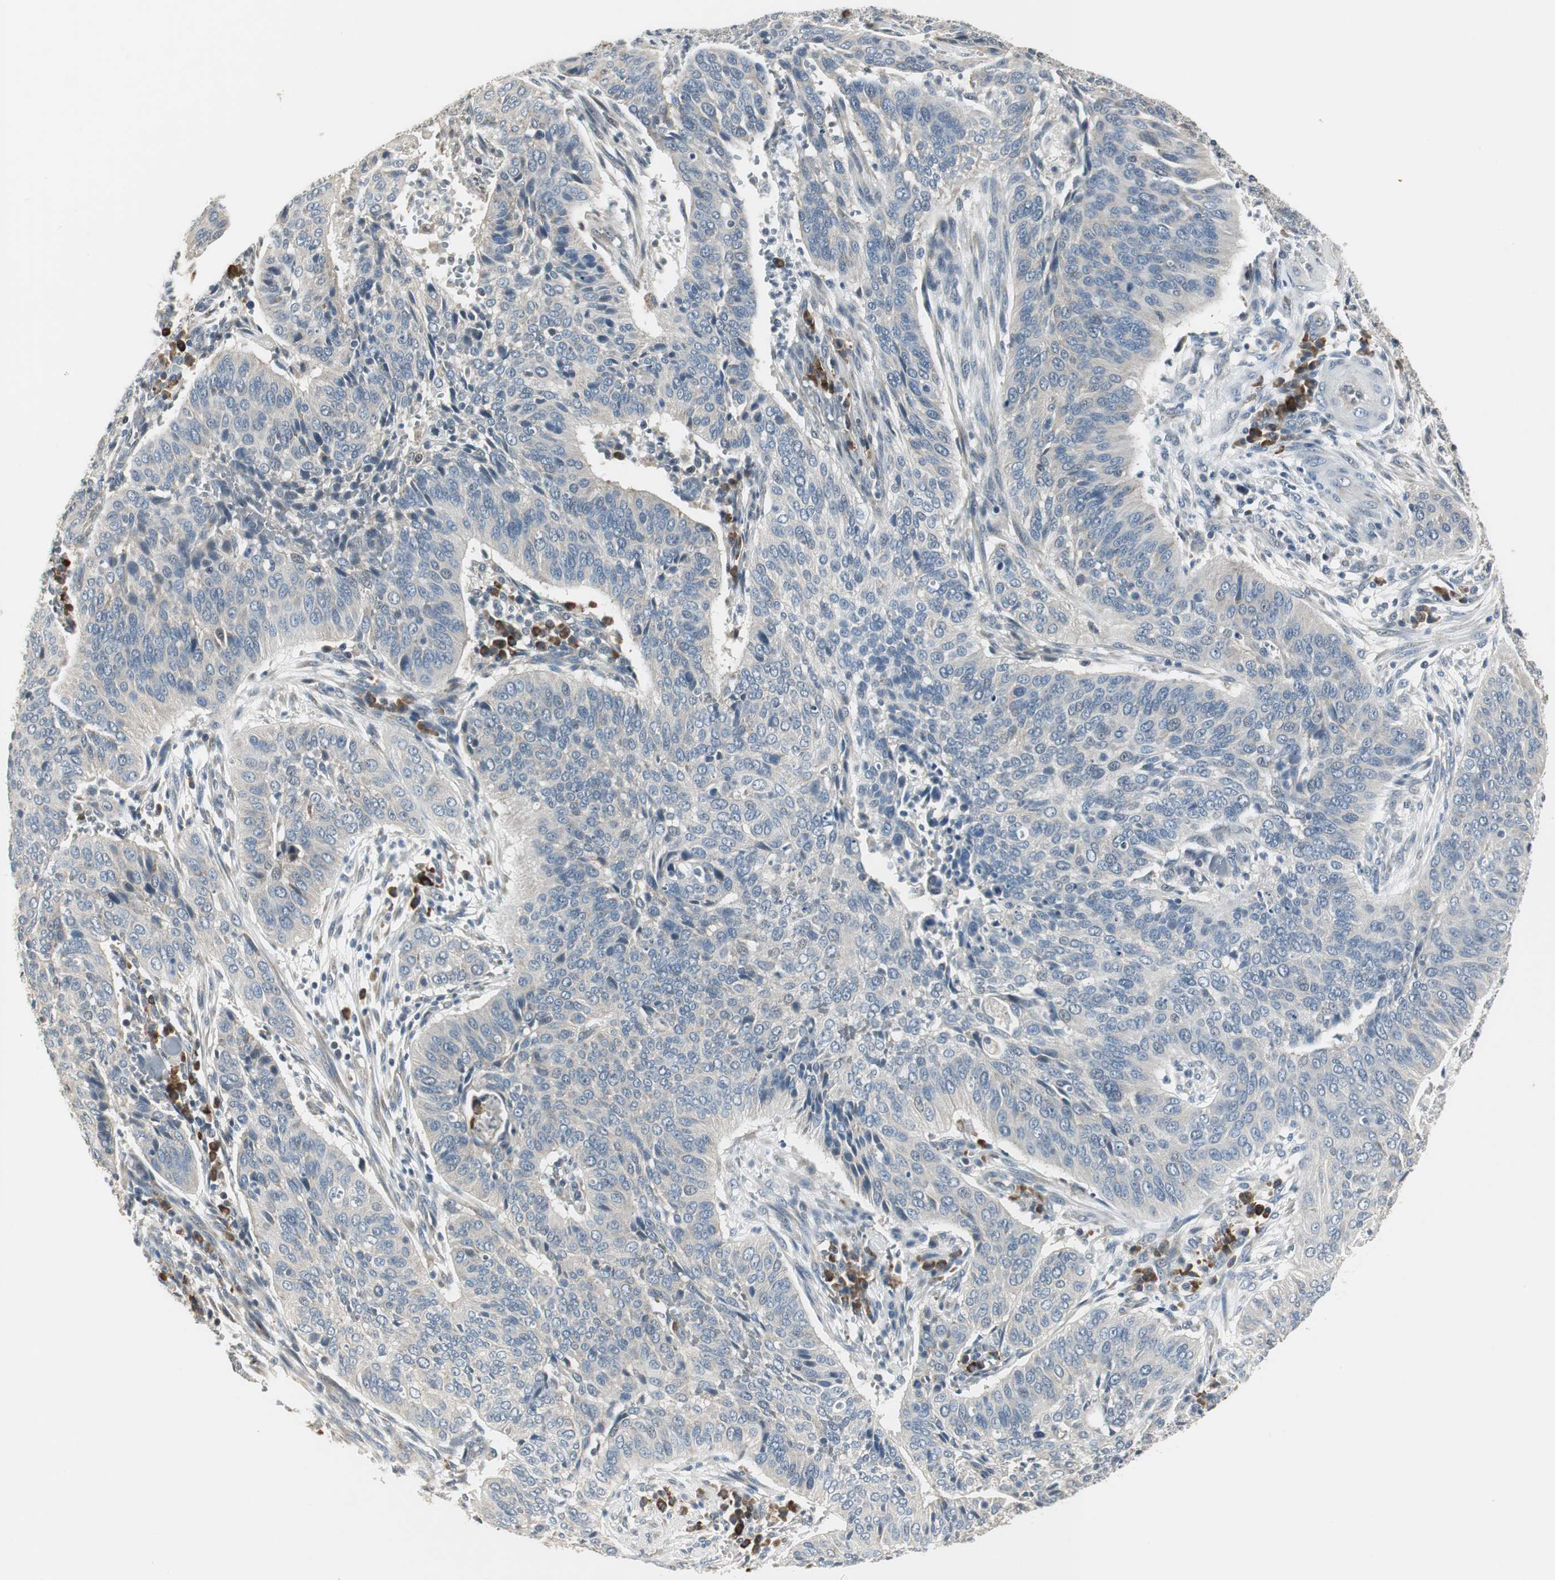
{"staining": {"intensity": "weak", "quantity": ">75%", "location": "cytoplasmic/membranous"}, "tissue": "cervical cancer", "cell_type": "Tumor cells", "image_type": "cancer", "snomed": [{"axis": "morphology", "description": "Squamous cell carcinoma, NOS"}, {"axis": "topography", "description": "Cervix"}], "caption": "Immunohistochemical staining of squamous cell carcinoma (cervical) exhibits weak cytoplasmic/membranous protein expression in about >75% of tumor cells.", "gene": "CCT5", "patient": {"sex": "female", "age": 39}}